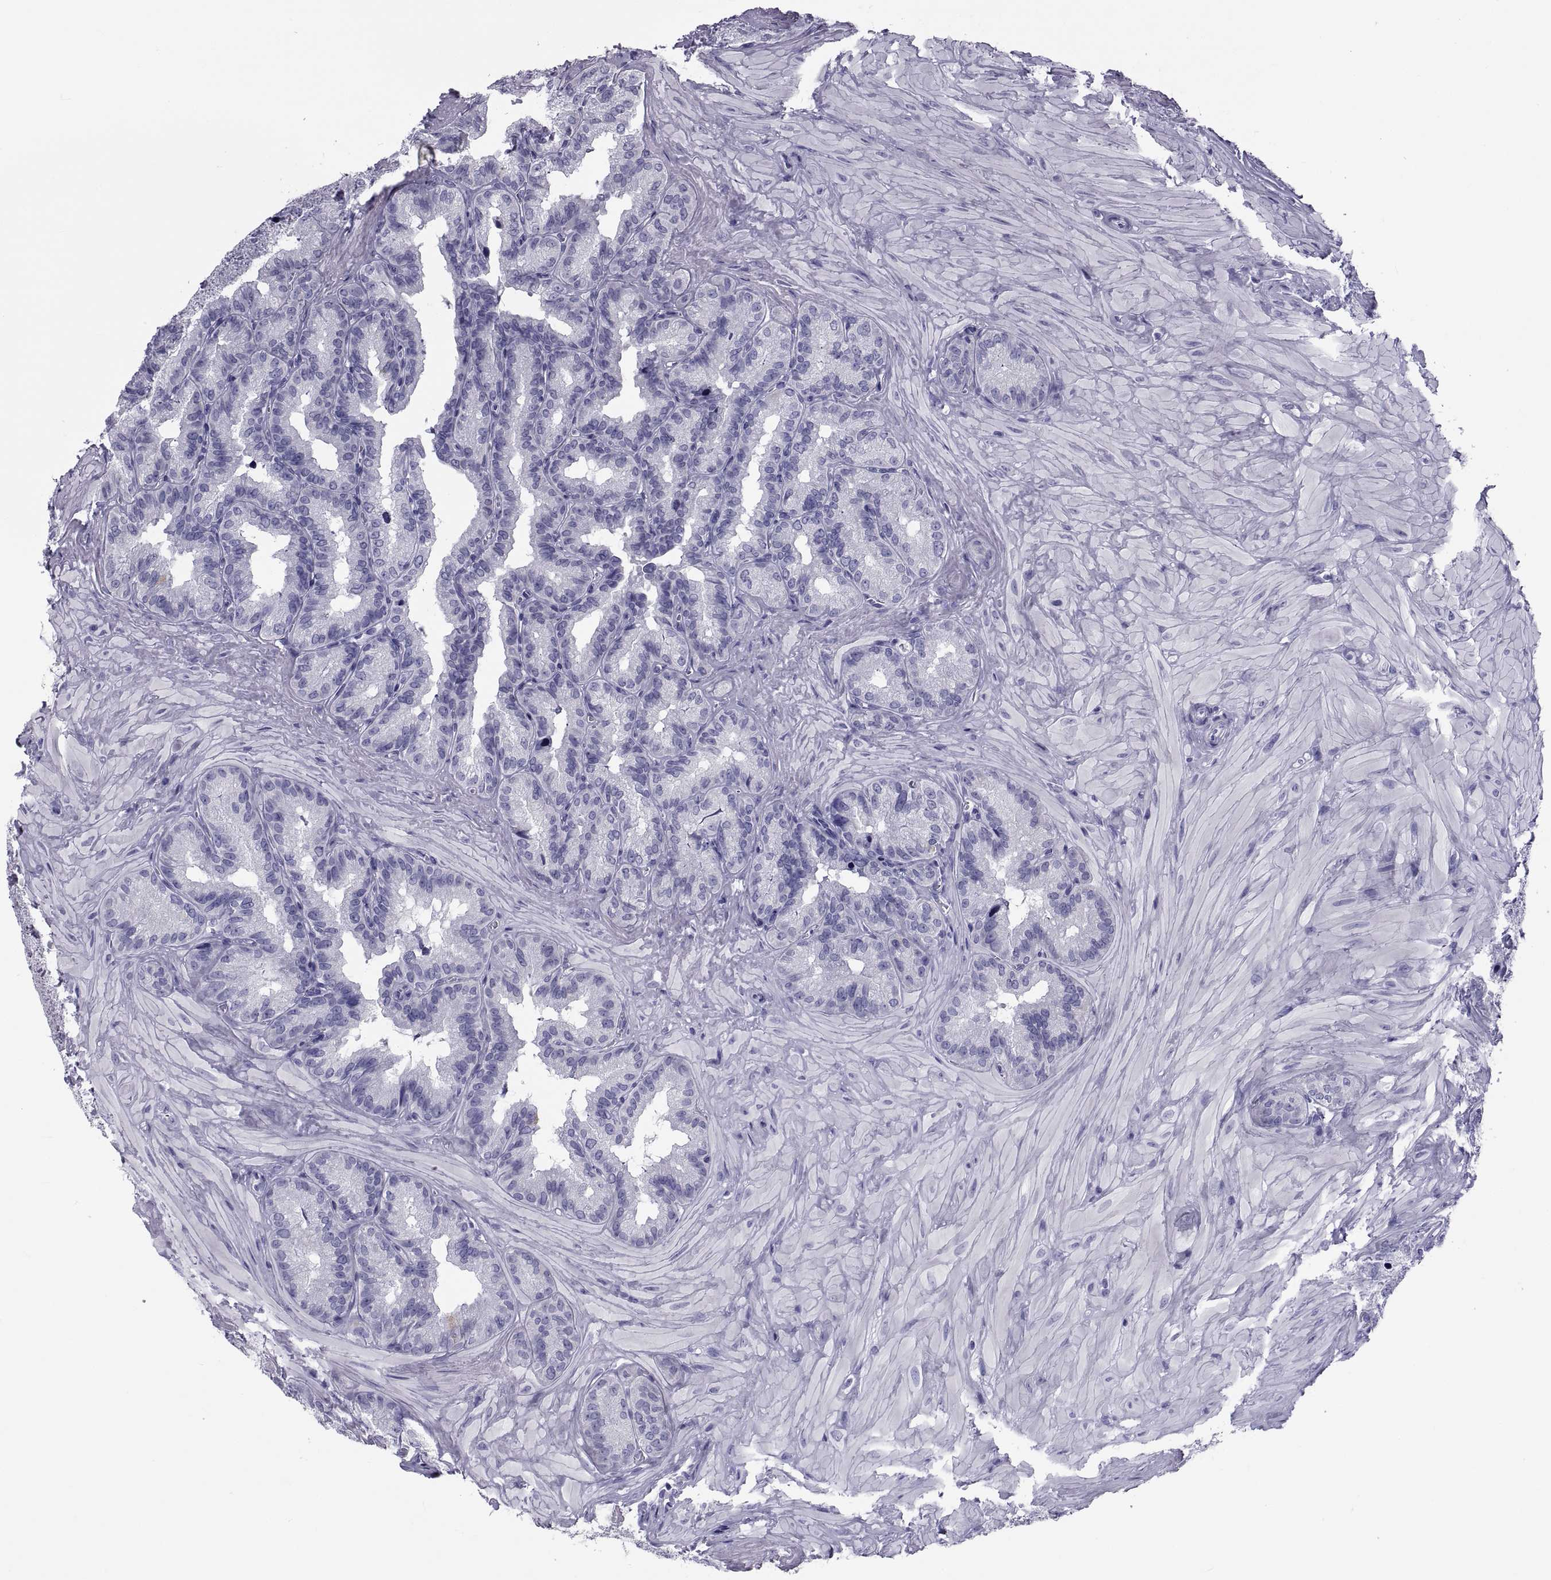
{"staining": {"intensity": "negative", "quantity": "none", "location": "none"}, "tissue": "seminal vesicle", "cell_type": "Glandular cells", "image_type": "normal", "snomed": [{"axis": "morphology", "description": "Normal tissue, NOS"}, {"axis": "topography", "description": "Seminal veicle"}], "caption": "IHC of normal seminal vesicle shows no expression in glandular cells.", "gene": "DEFB129", "patient": {"sex": "male", "age": 37}}